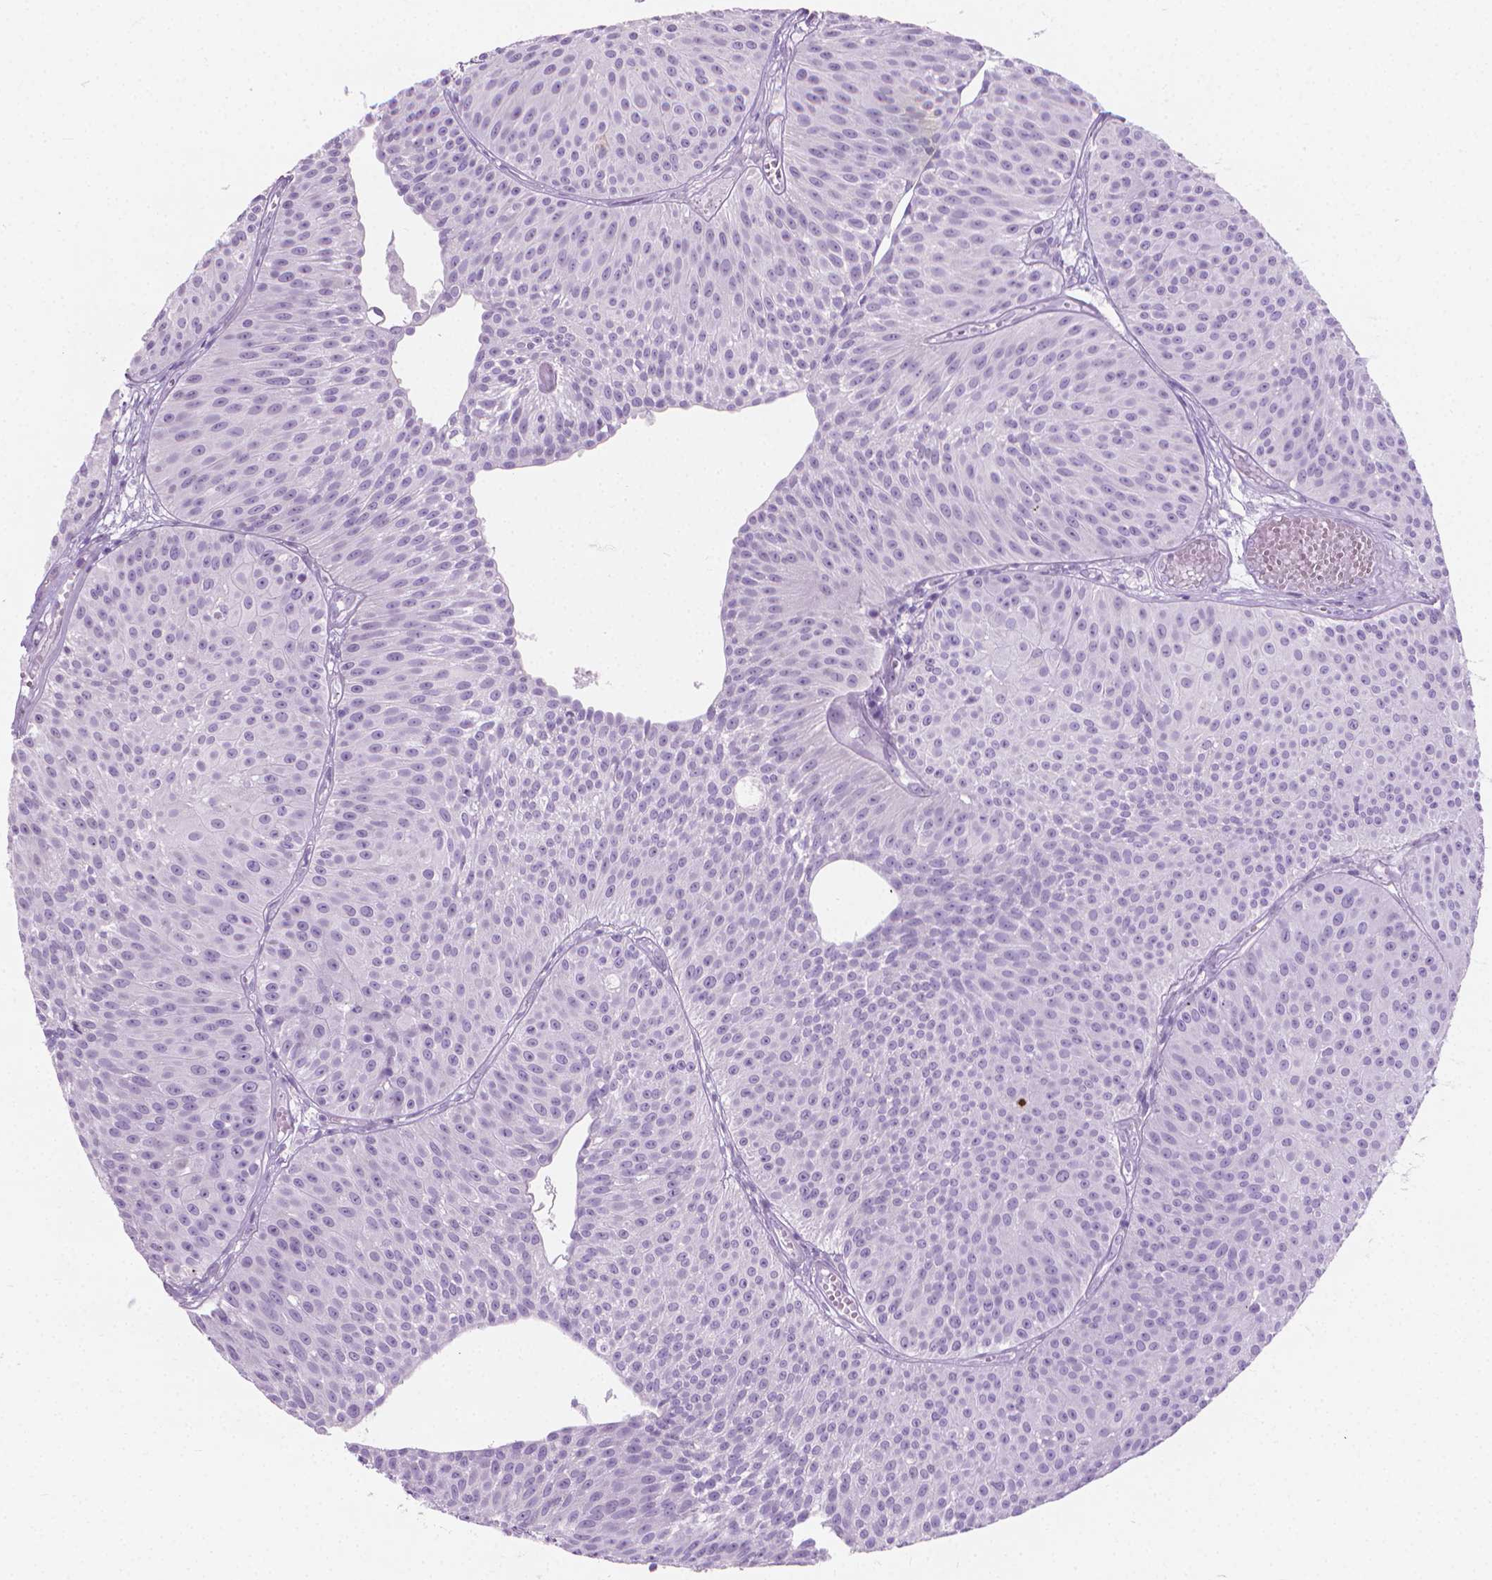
{"staining": {"intensity": "negative", "quantity": "none", "location": "none"}, "tissue": "urothelial cancer", "cell_type": "Tumor cells", "image_type": "cancer", "snomed": [{"axis": "morphology", "description": "Urothelial carcinoma, Low grade"}, {"axis": "topography", "description": "Urinary bladder"}], "caption": "The immunohistochemistry micrograph has no significant staining in tumor cells of low-grade urothelial carcinoma tissue. (DAB immunohistochemistry with hematoxylin counter stain).", "gene": "CFAP52", "patient": {"sex": "male", "age": 63}}